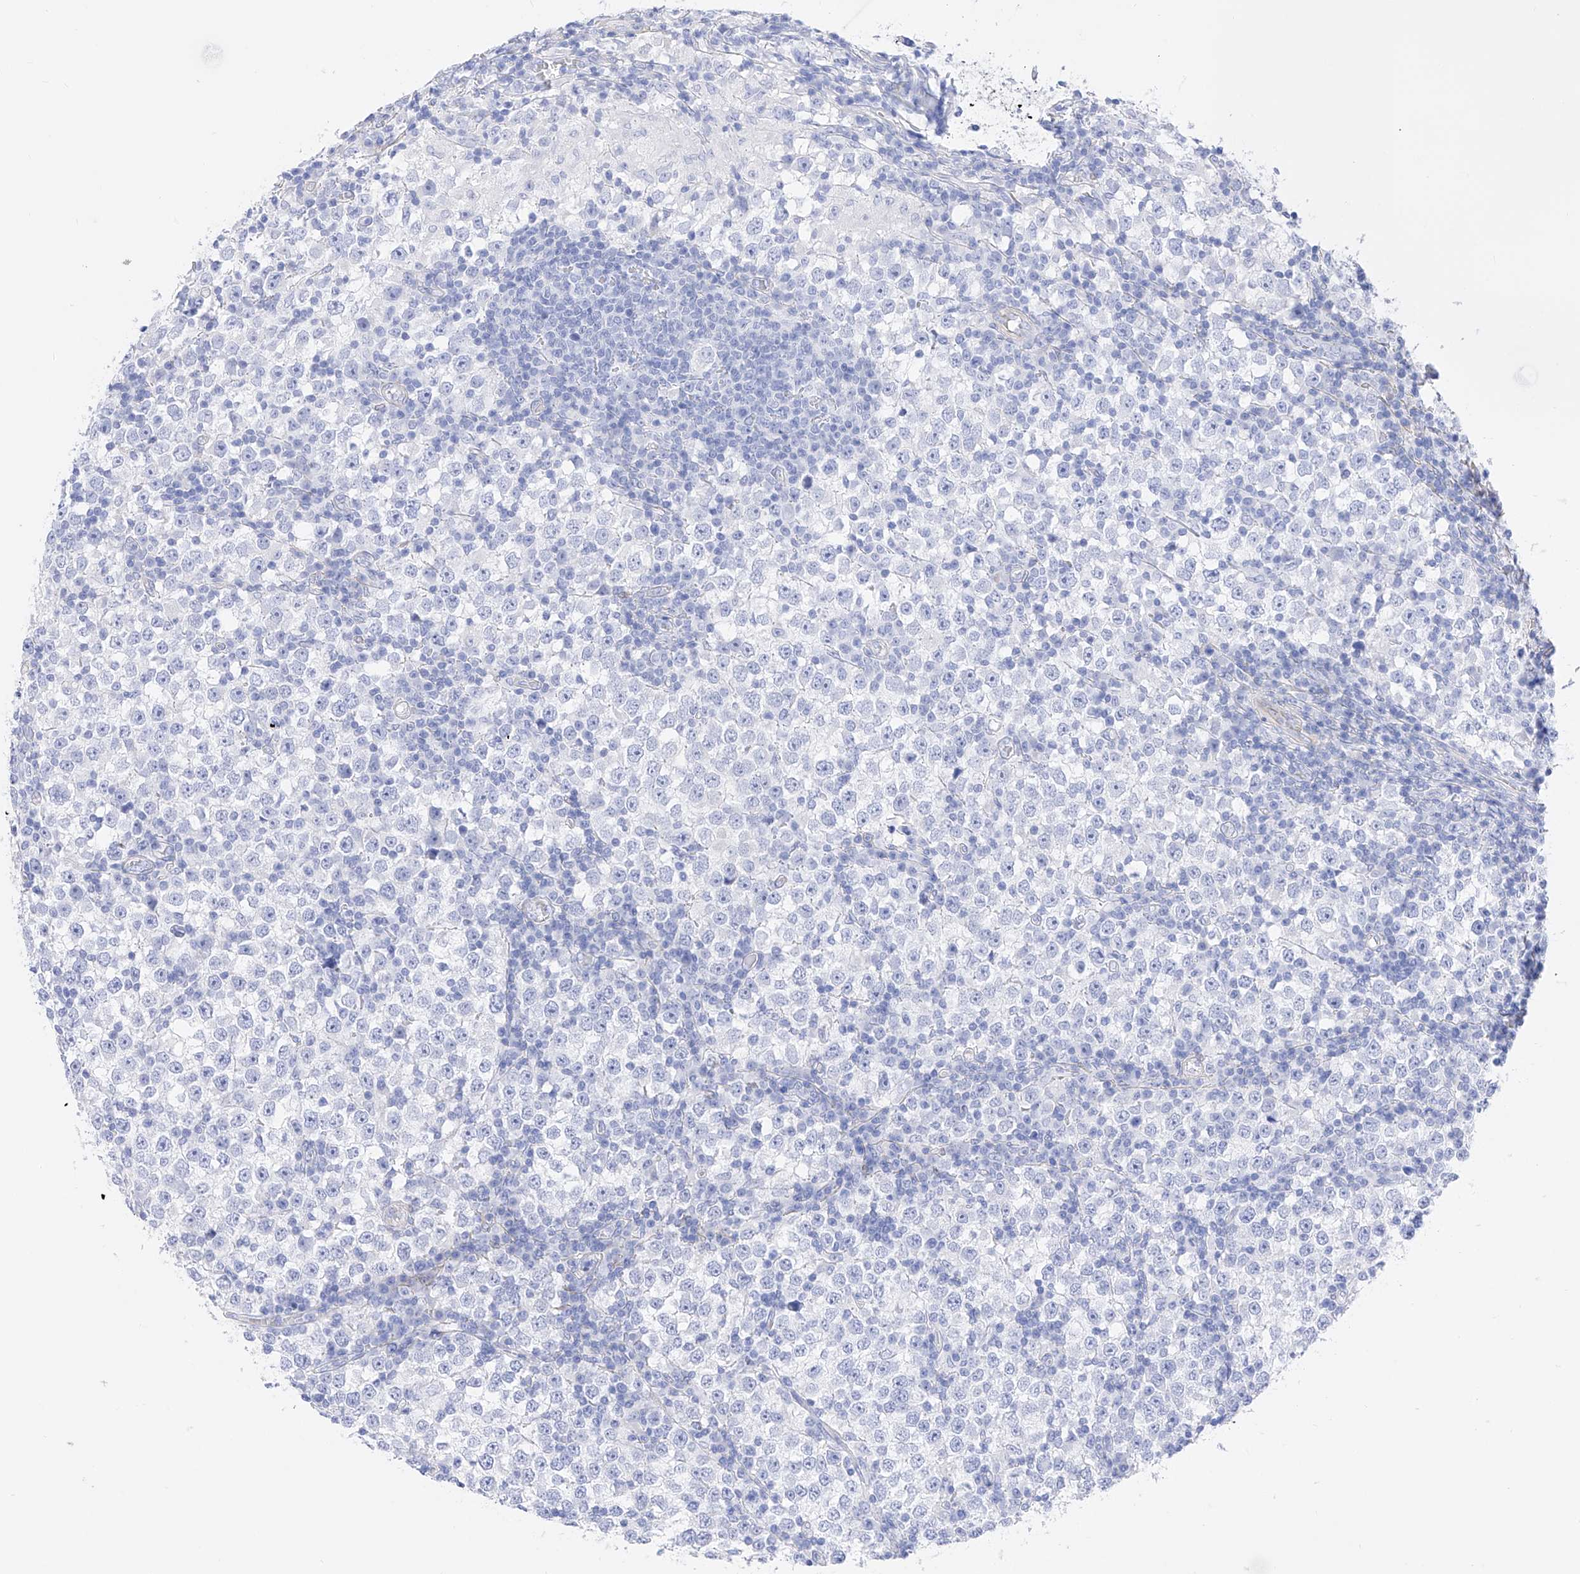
{"staining": {"intensity": "negative", "quantity": "none", "location": "none"}, "tissue": "testis cancer", "cell_type": "Tumor cells", "image_type": "cancer", "snomed": [{"axis": "morphology", "description": "Seminoma, NOS"}, {"axis": "topography", "description": "Testis"}], "caption": "This is a micrograph of IHC staining of testis seminoma, which shows no expression in tumor cells.", "gene": "TRPC7", "patient": {"sex": "male", "age": 65}}